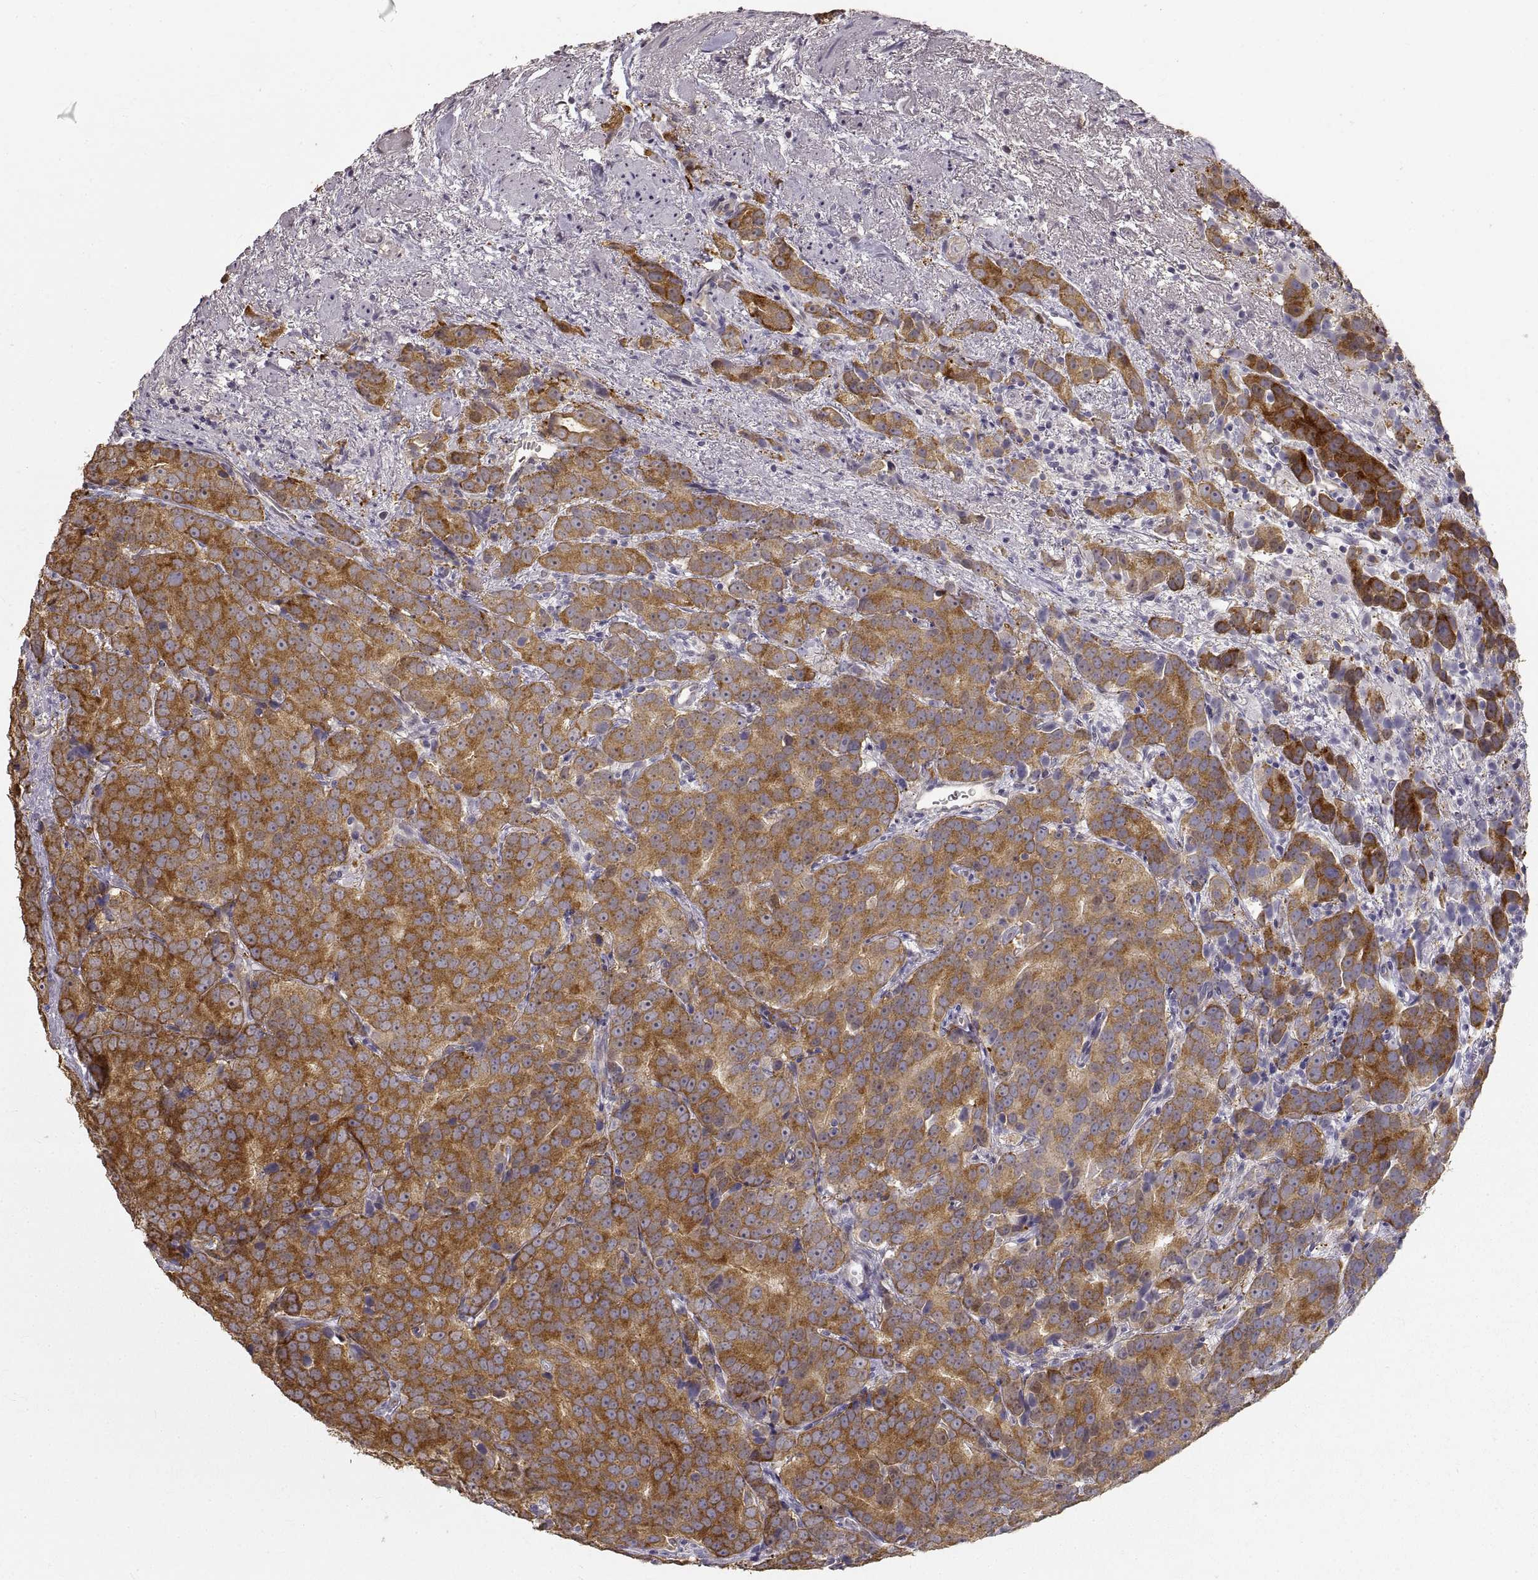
{"staining": {"intensity": "strong", "quantity": ">75%", "location": "cytoplasmic/membranous"}, "tissue": "prostate cancer", "cell_type": "Tumor cells", "image_type": "cancer", "snomed": [{"axis": "morphology", "description": "Adenocarcinoma, High grade"}, {"axis": "topography", "description": "Prostate"}], "caption": "Prostate cancer (adenocarcinoma (high-grade)) was stained to show a protein in brown. There is high levels of strong cytoplasmic/membranous expression in approximately >75% of tumor cells. The protein is shown in brown color, while the nuclei are stained blue.", "gene": "HSP90AB1", "patient": {"sex": "male", "age": 90}}